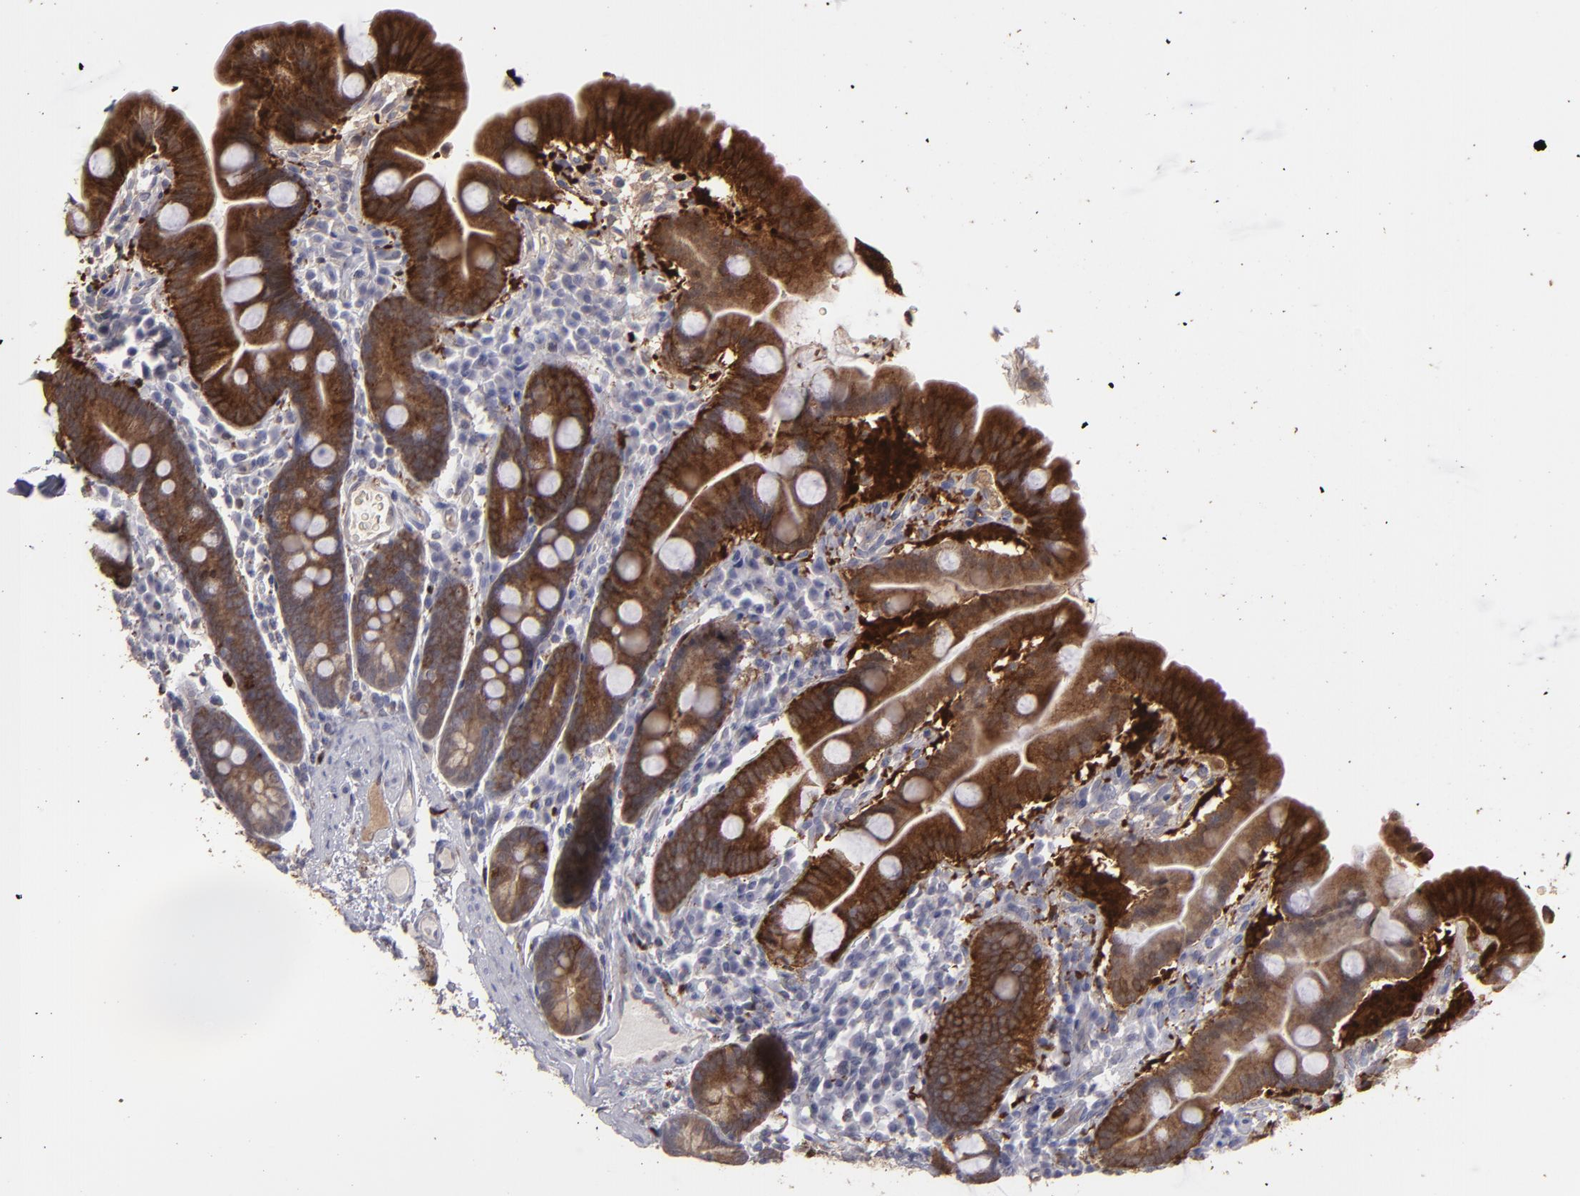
{"staining": {"intensity": "strong", "quantity": ">75%", "location": "cytoplasmic/membranous"}, "tissue": "duodenum", "cell_type": "Glandular cells", "image_type": "normal", "snomed": [{"axis": "morphology", "description": "Normal tissue, NOS"}, {"axis": "topography", "description": "Duodenum"}], "caption": "Strong cytoplasmic/membranous protein positivity is present in about >75% of glandular cells in duodenum.", "gene": "SEMA3G", "patient": {"sex": "male", "age": 50}}